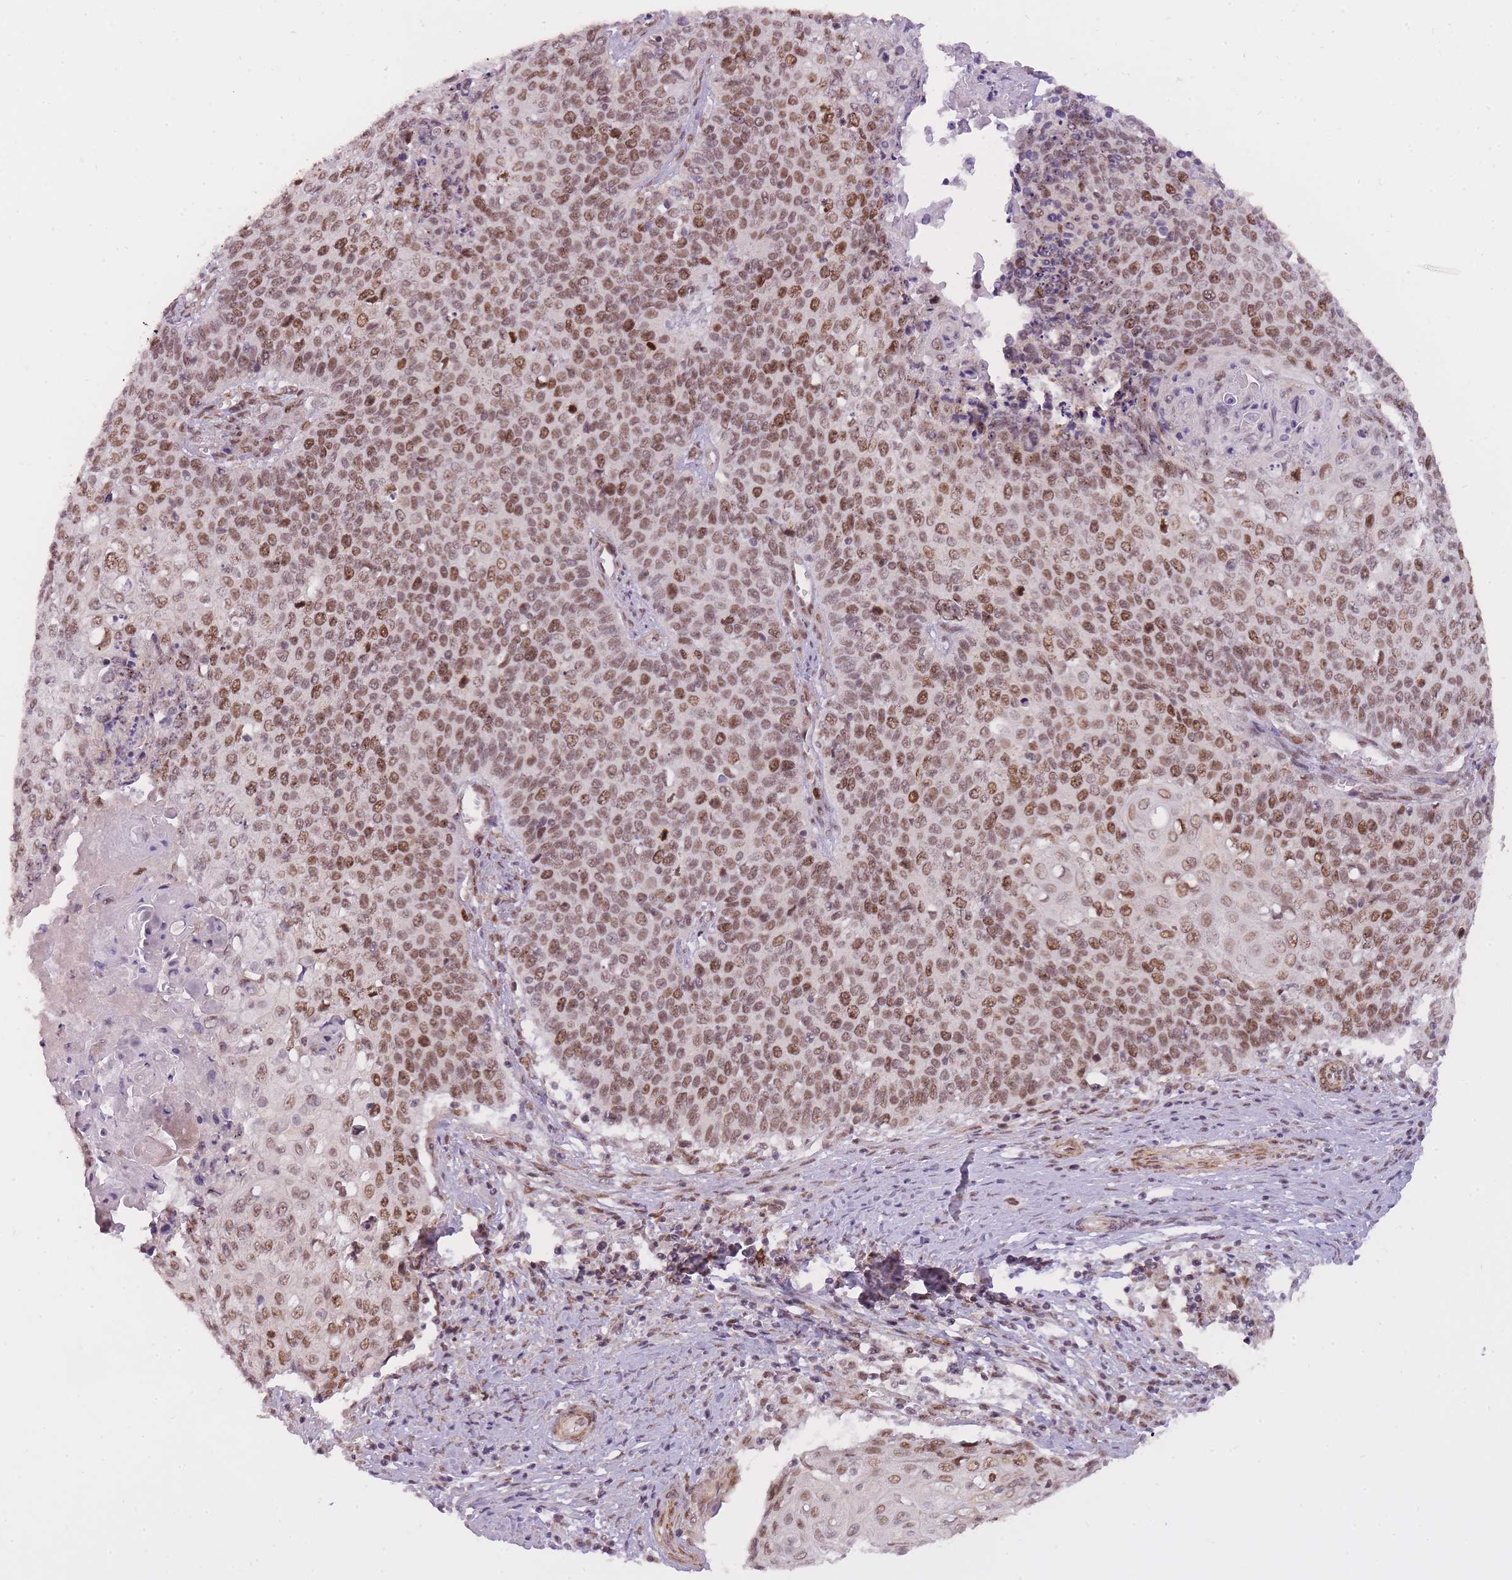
{"staining": {"intensity": "moderate", "quantity": ">75%", "location": "nuclear"}, "tissue": "cervical cancer", "cell_type": "Tumor cells", "image_type": "cancer", "snomed": [{"axis": "morphology", "description": "Squamous cell carcinoma, NOS"}, {"axis": "topography", "description": "Cervix"}], "caption": "Squamous cell carcinoma (cervical) tissue exhibits moderate nuclear staining in about >75% of tumor cells, visualized by immunohistochemistry. (IHC, brightfield microscopy, high magnification).", "gene": "TIGD1", "patient": {"sex": "female", "age": 39}}